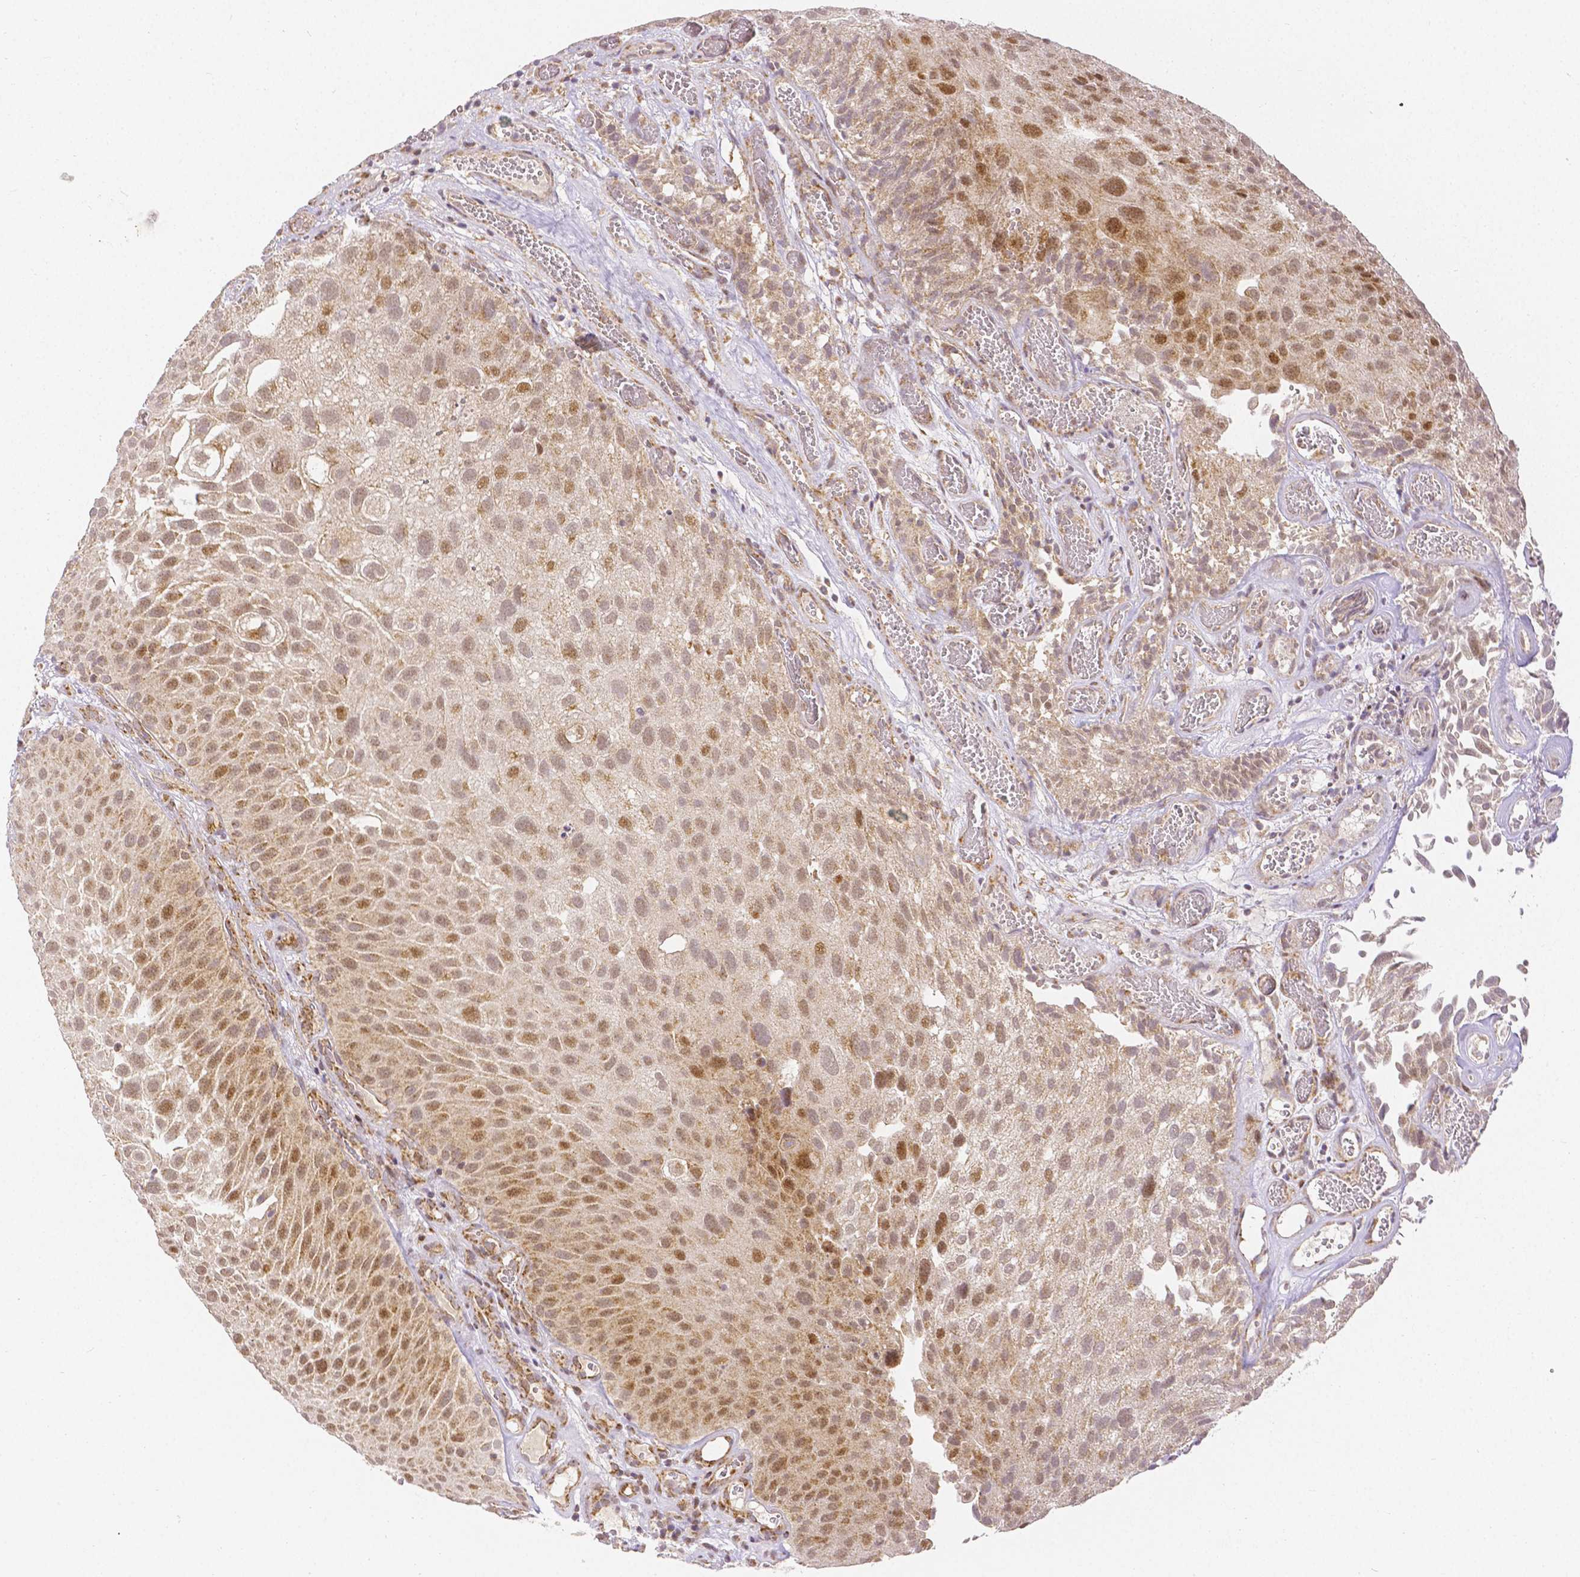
{"staining": {"intensity": "moderate", "quantity": ">75%", "location": "cytoplasmic/membranous,nuclear"}, "tissue": "urothelial cancer", "cell_type": "Tumor cells", "image_type": "cancer", "snomed": [{"axis": "morphology", "description": "Urothelial carcinoma, Low grade"}, {"axis": "topography", "description": "Urinary bladder"}], "caption": "This is a histology image of immunohistochemistry staining of low-grade urothelial carcinoma, which shows moderate positivity in the cytoplasmic/membranous and nuclear of tumor cells.", "gene": "RHOT1", "patient": {"sex": "male", "age": 72}}